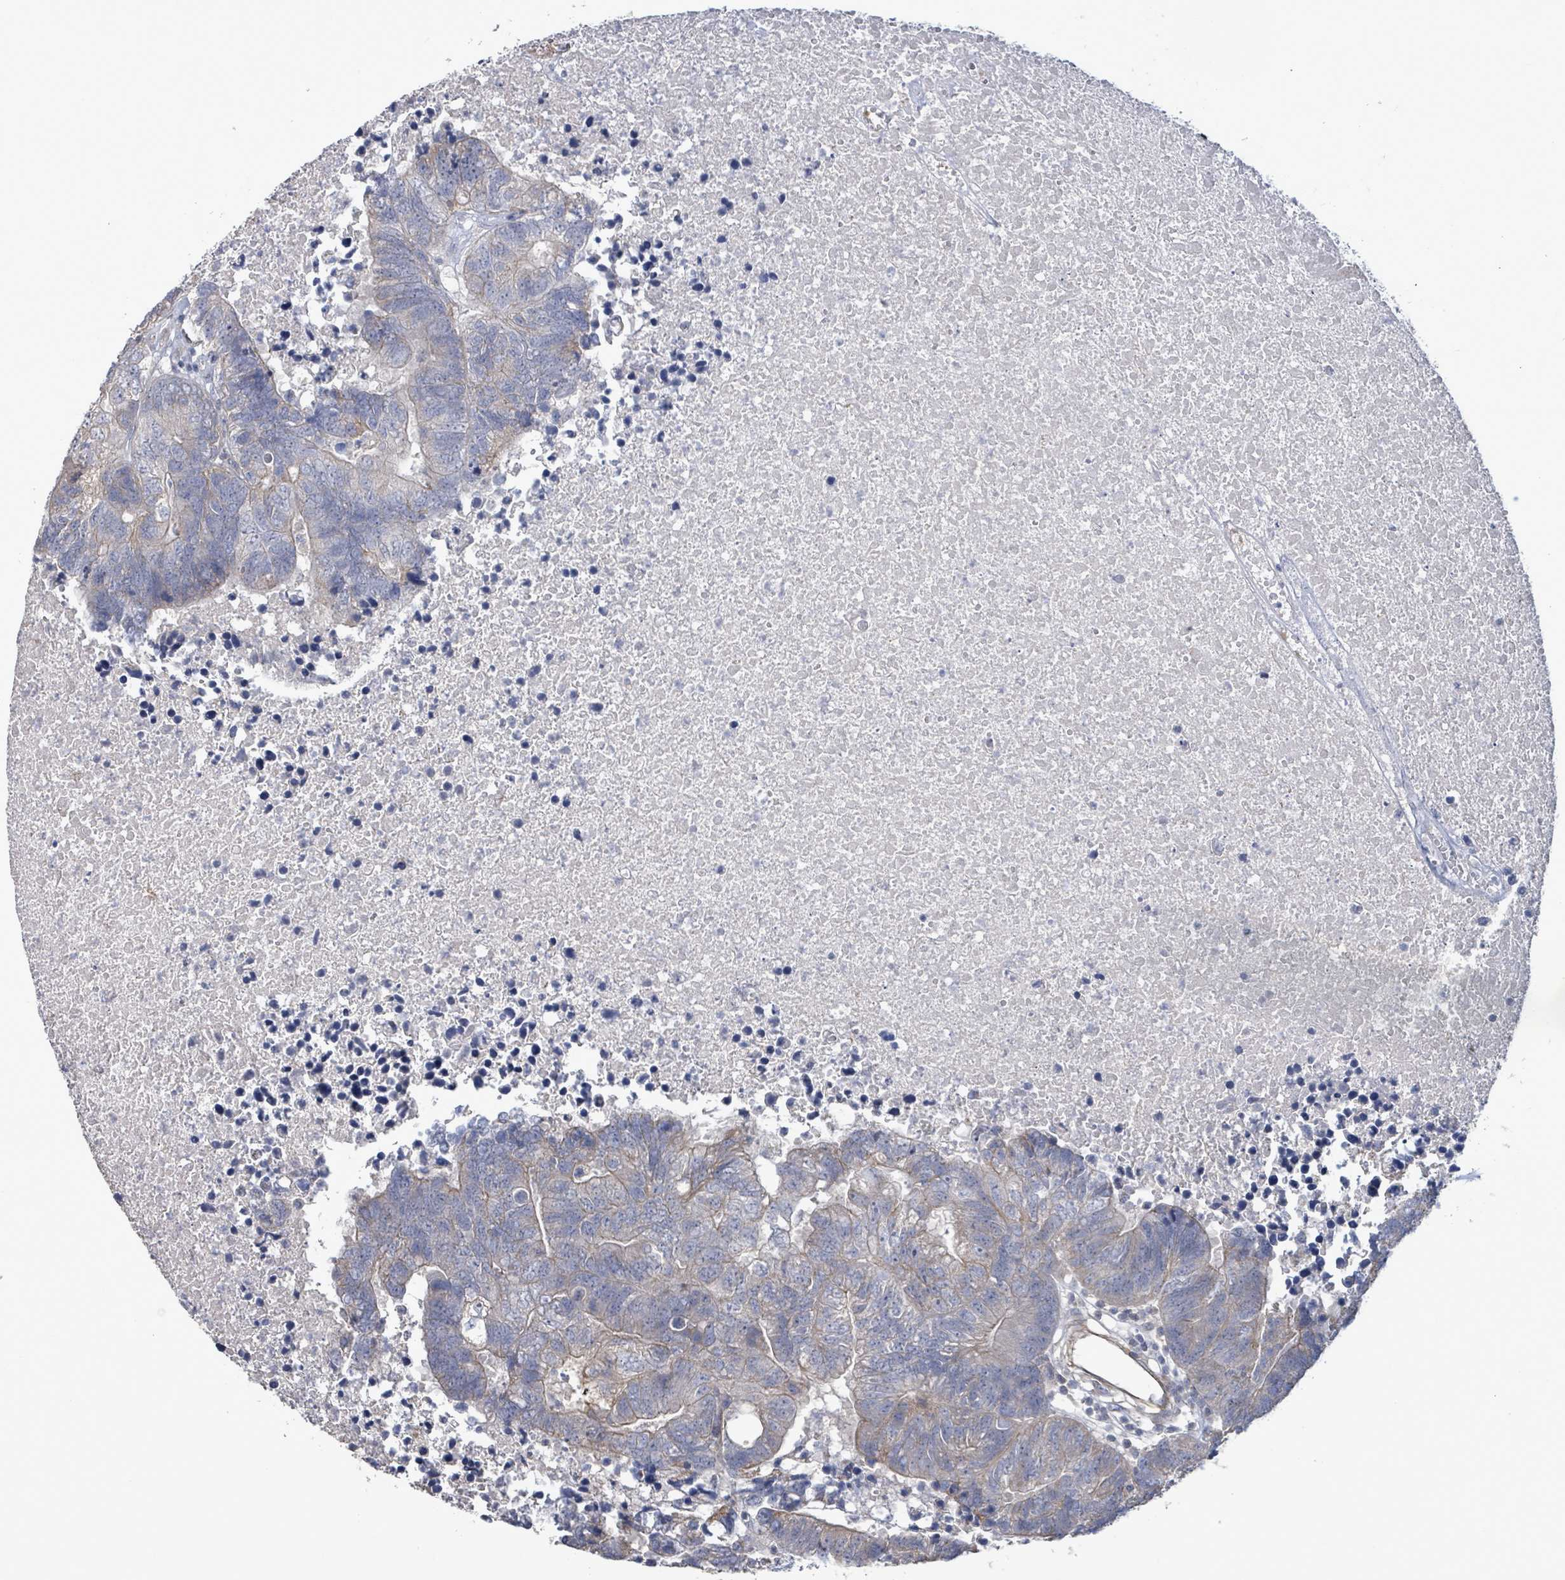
{"staining": {"intensity": "weak", "quantity": "<25%", "location": "cytoplasmic/membranous"}, "tissue": "colorectal cancer", "cell_type": "Tumor cells", "image_type": "cancer", "snomed": [{"axis": "morphology", "description": "Adenocarcinoma, NOS"}, {"axis": "topography", "description": "Colon"}], "caption": "The image demonstrates no staining of tumor cells in colorectal adenocarcinoma. (DAB (3,3'-diaminobenzidine) immunohistochemistry (IHC) visualized using brightfield microscopy, high magnification).", "gene": "KANK3", "patient": {"sex": "female", "age": 48}}